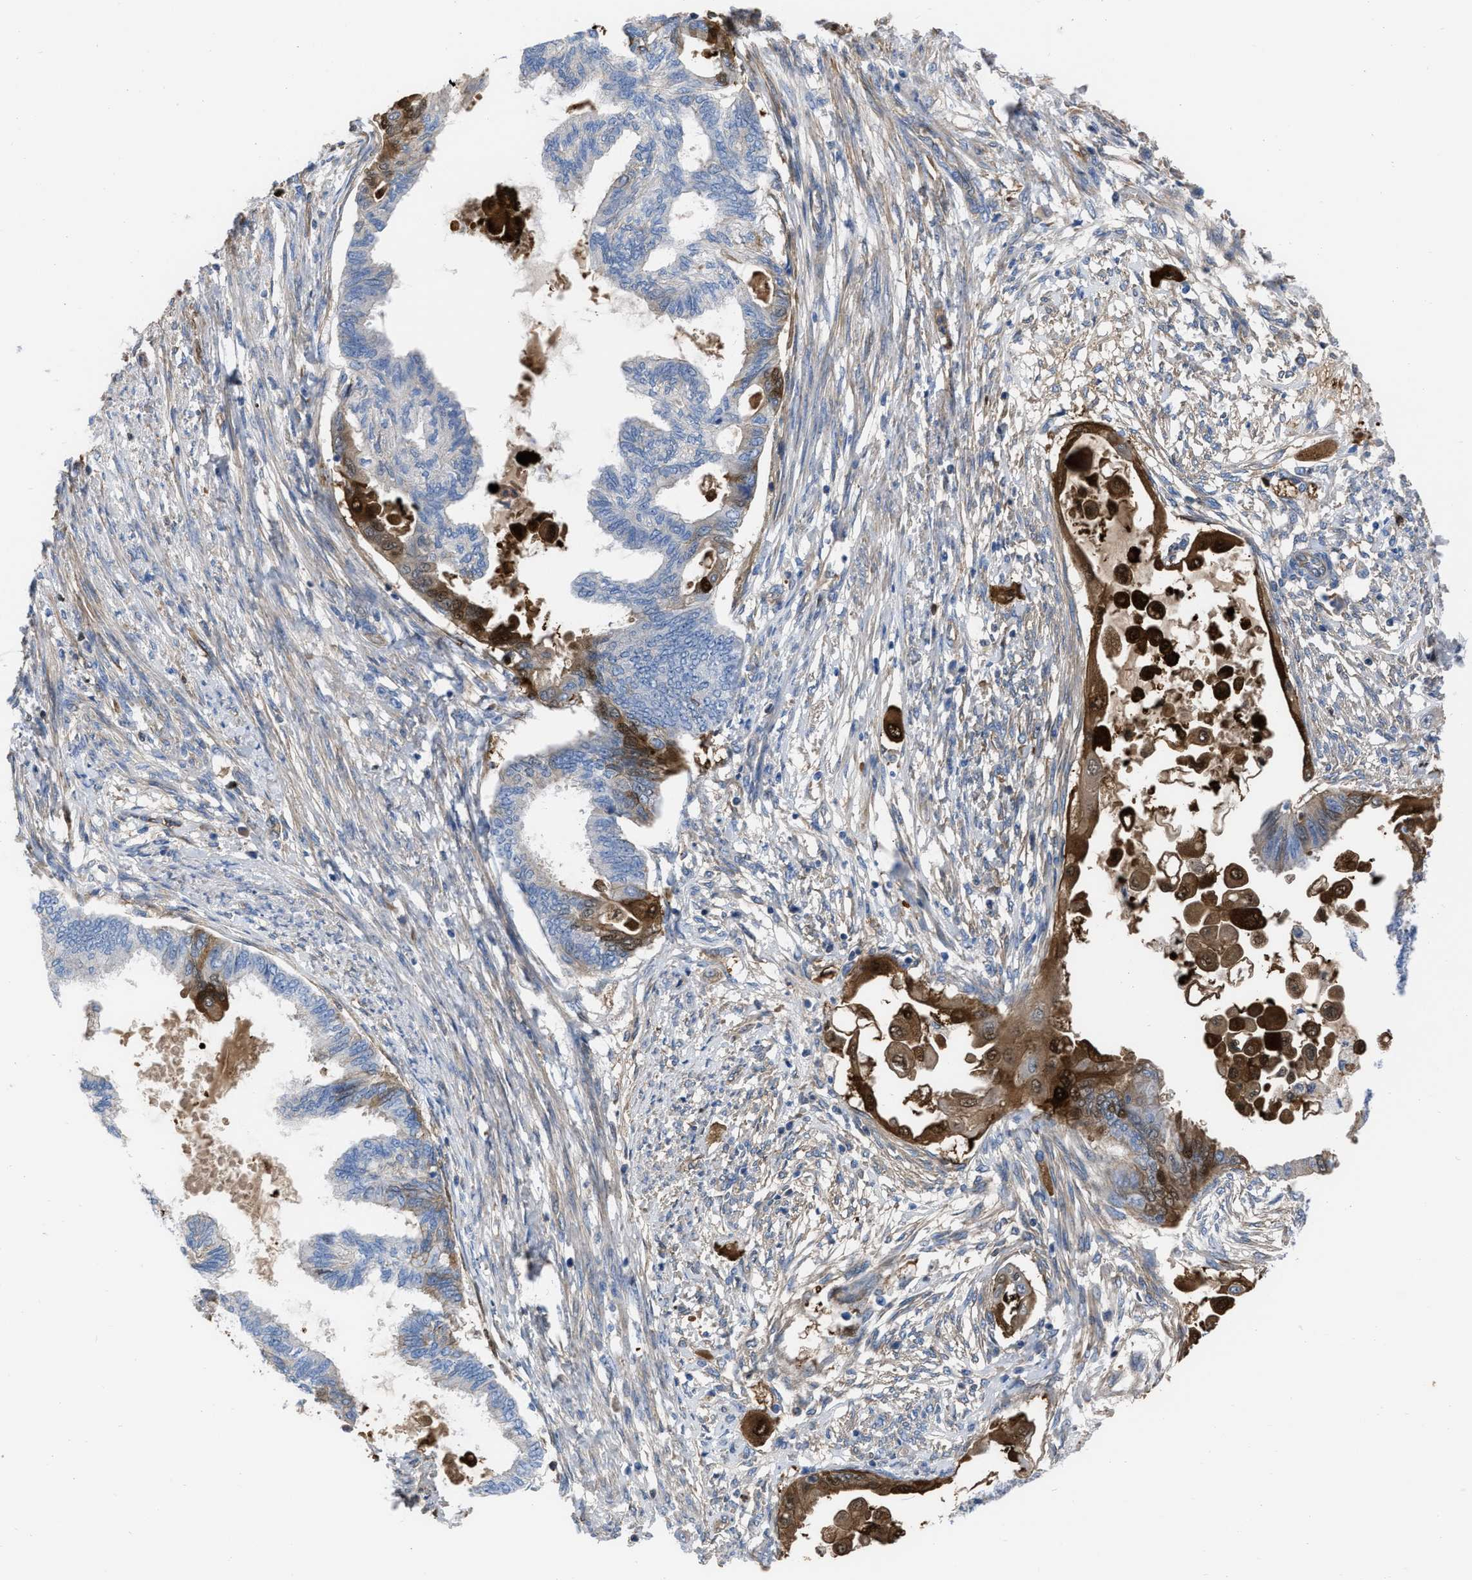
{"staining": {"intensity": "moderate", "quantity": "<25%", "location": "cytoplasmic/membranous,nuclear"}, "tissue": "cervical cancer", "cell_type": "Tumor cells", "image_type": "cancer", "snomed": [{"axis": "morphology", "description": "Normal tissue, NOS"}, {"axis": "morphology", "description": "Adenocarcinoma, NOS"}, {"axis": "topography", "description": "Cervix"}, {"axis": "topography", "description": "Endometrium"}], "caption": "A low amount of moderate cytoplasmic/membranous and nuclear expression is appreciated in approximately <25% of tumor cells in adenocarcinoma (cervical) tissue.", "gene": "TRIOBP", "patient": {"sex": "female", "age": 86}}